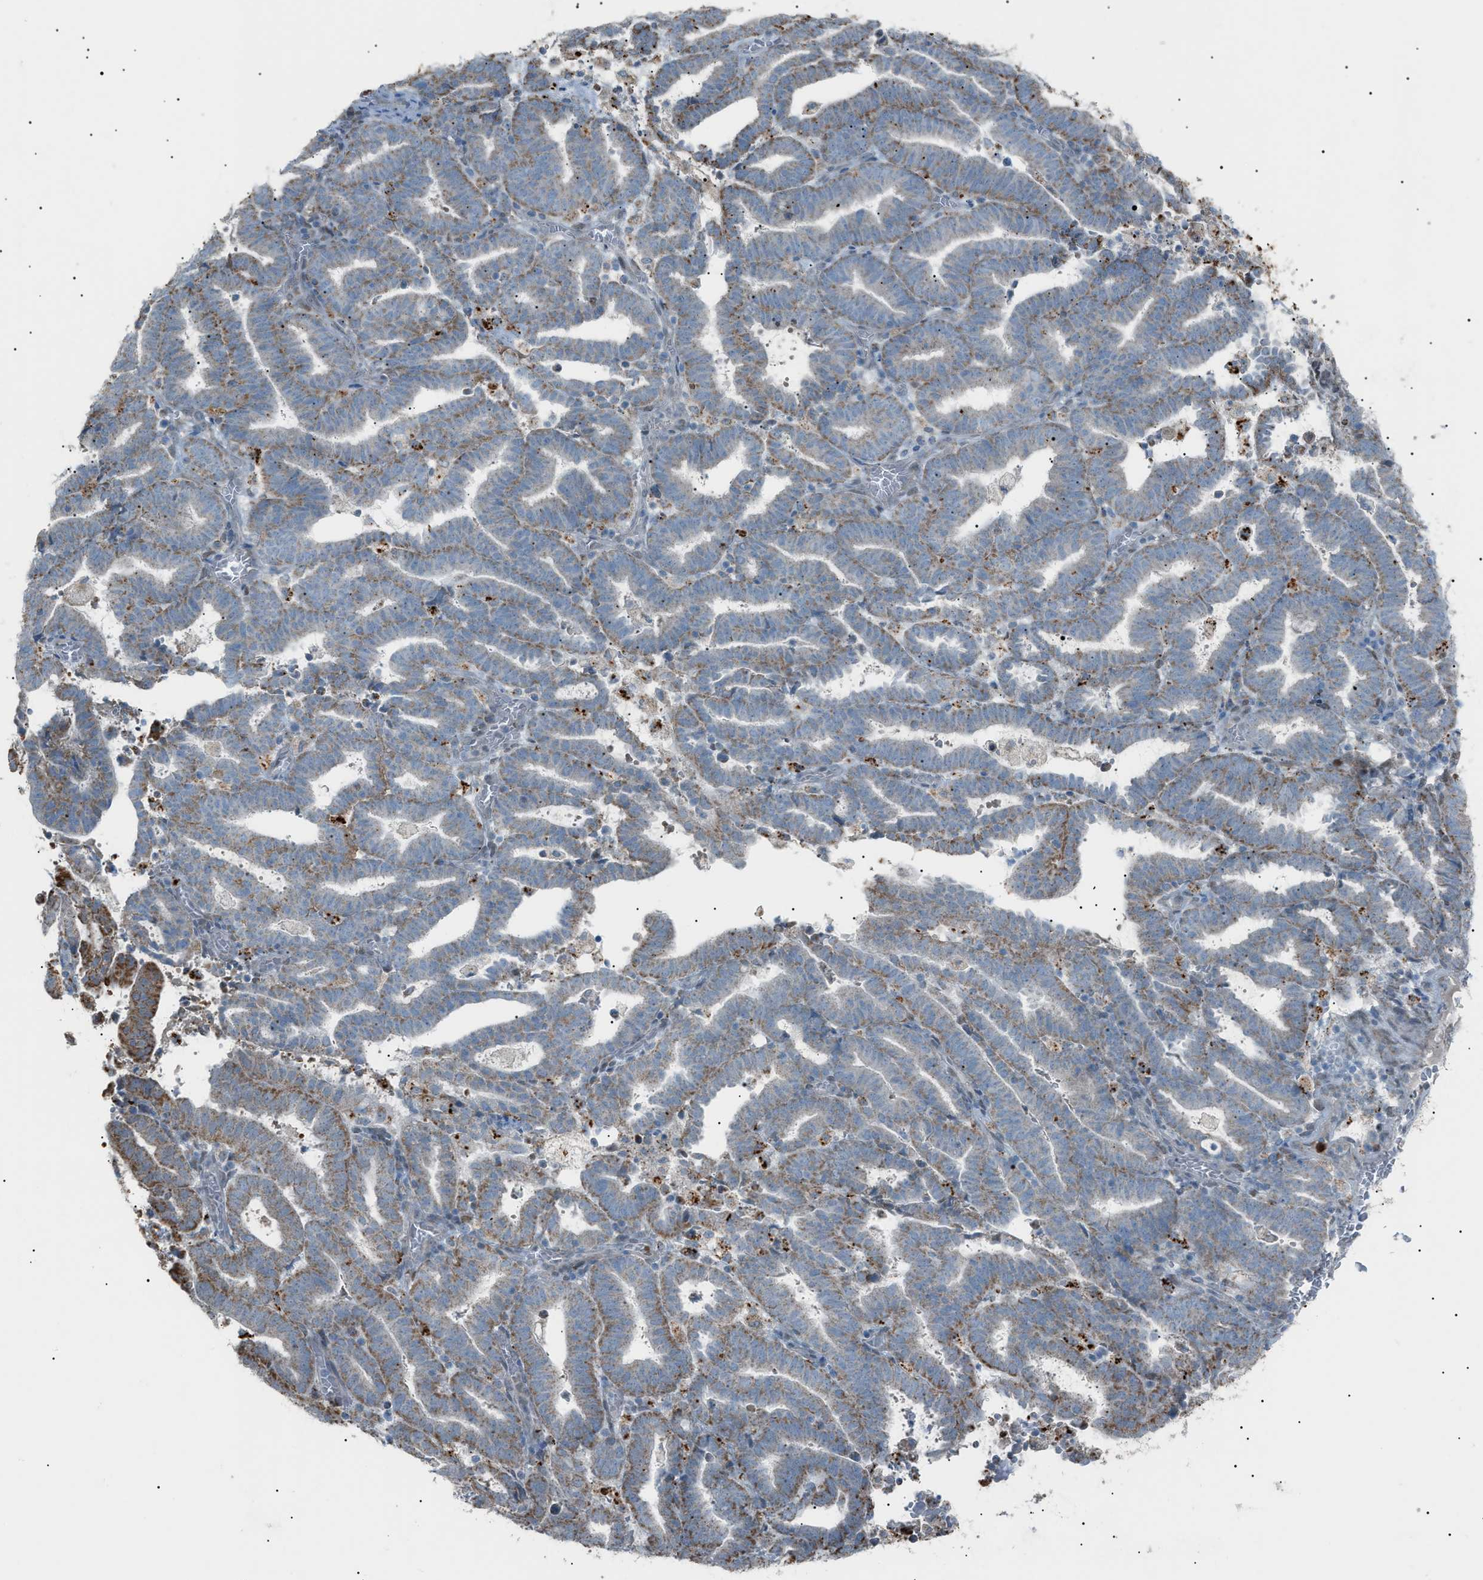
{"staining": {"intensity": "moderate", "quantity": ">75%", "location": "cytoplasmic/membranous"}, "tissue": "endometrial cancer", "cell_type": "Tumor cells", "image_type": "cancer", "snomed": [{"axis": "morphology", "description": "Adenocarcinoma, NOS"}, {"axis": "topography", "description": "Uterus"}], "caption": "Endometrial cancer (adenocarcinoma) tissue shows moderate cytoplasmic/membranous expression in about >75% of tumor cells, visualized by immunohistochemistry.", "gene": "ZNF516", "patient": {"sex": "female", "age": 83}}